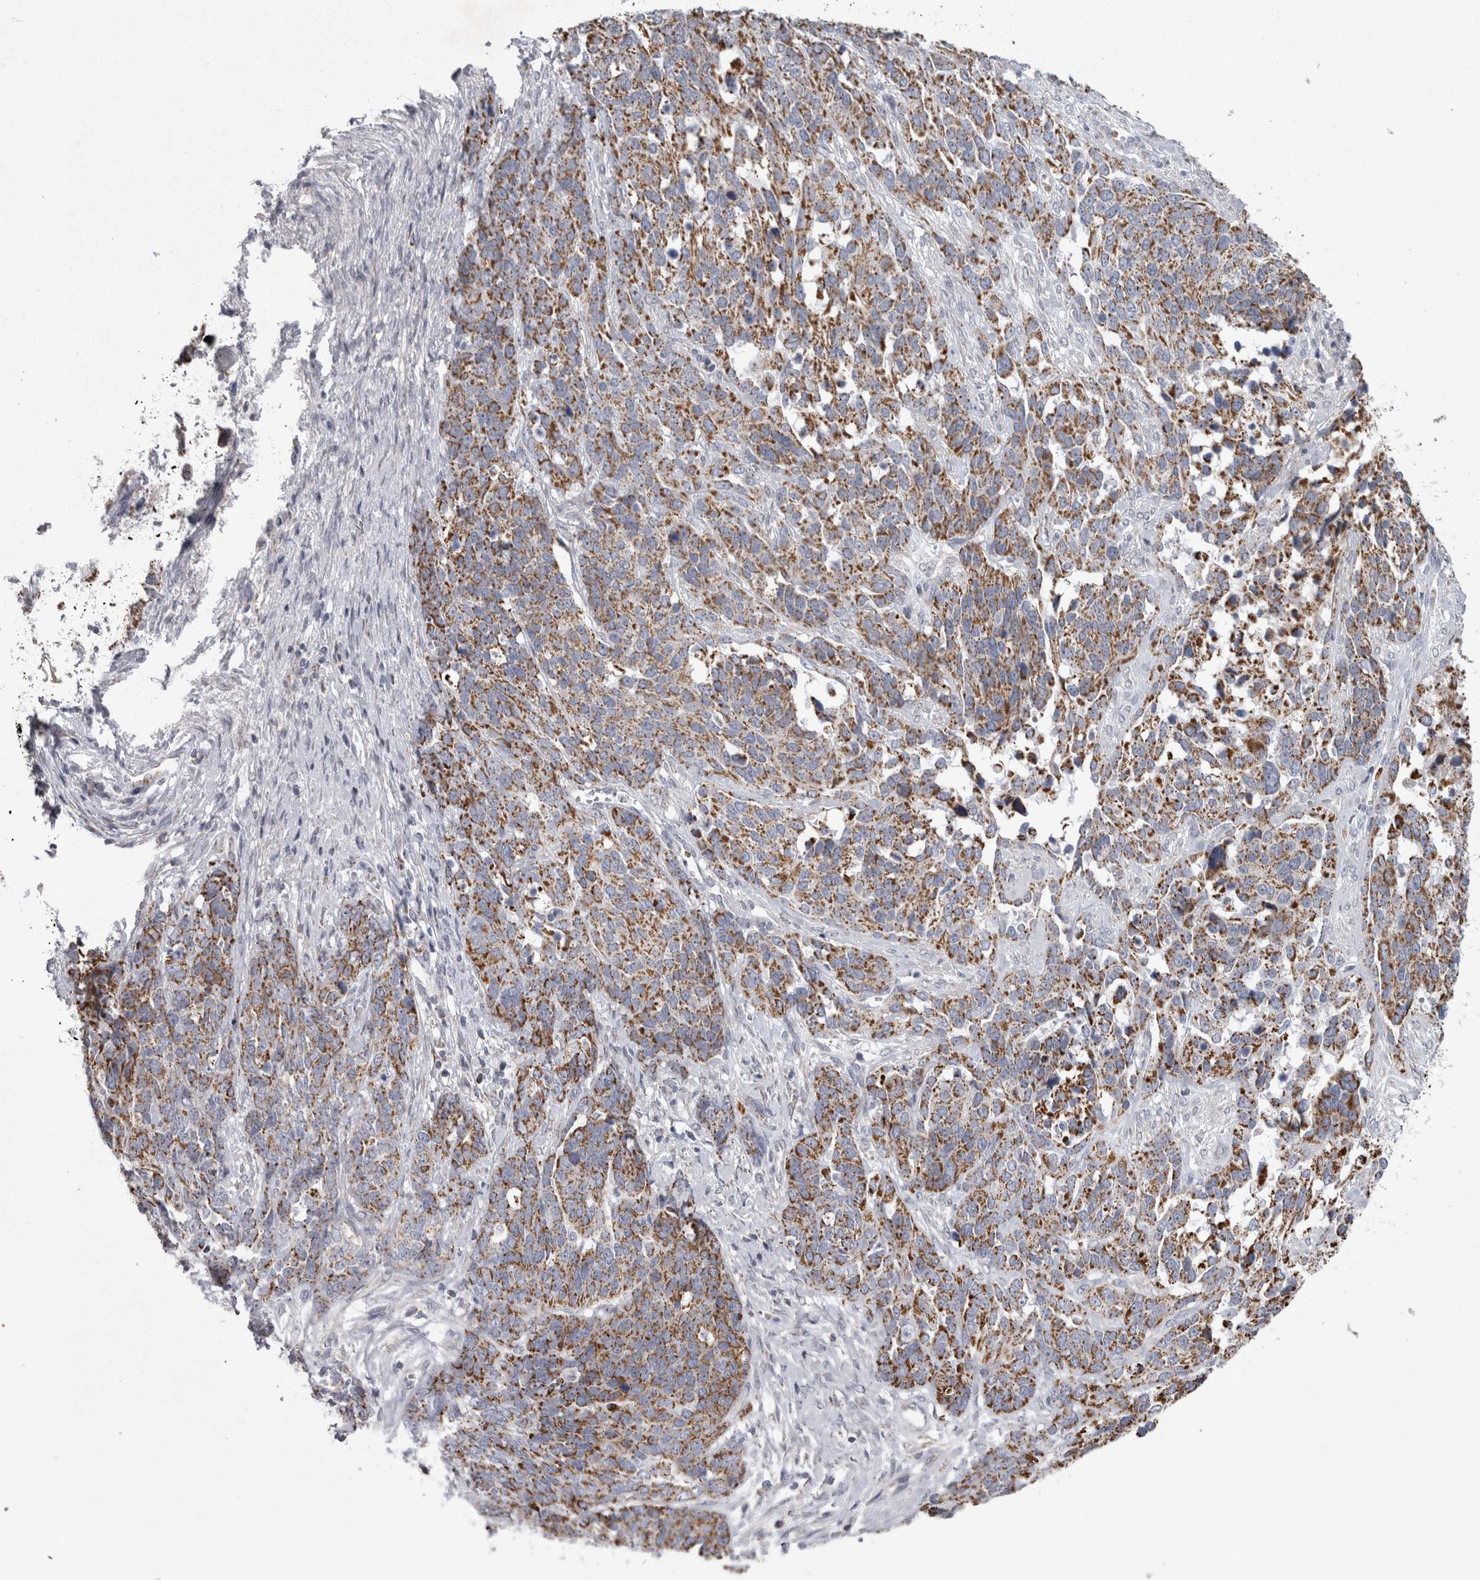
{"staining": {"intensity": "moderate", "quantity": ">75%", "location": "cytoplasmic/membranous"}, "tissue": "ovarian cancer", "cell_type": "Tumor cells", "image_type": "cancer", "snomed": [{"axis": "morphology", "description": "Cystadenocarcinoma, serous, NOS"}, {"axis": "topography", "description": "Ovary"}], "caption": "Moderate cytoplasmic/membranous expression is seen in approximately >75% of tumor cells in ovarian cancer. Nuclei are stained in blue.", "gene": "HDHD3", "patient": {"sex": "female", "age": 44}}